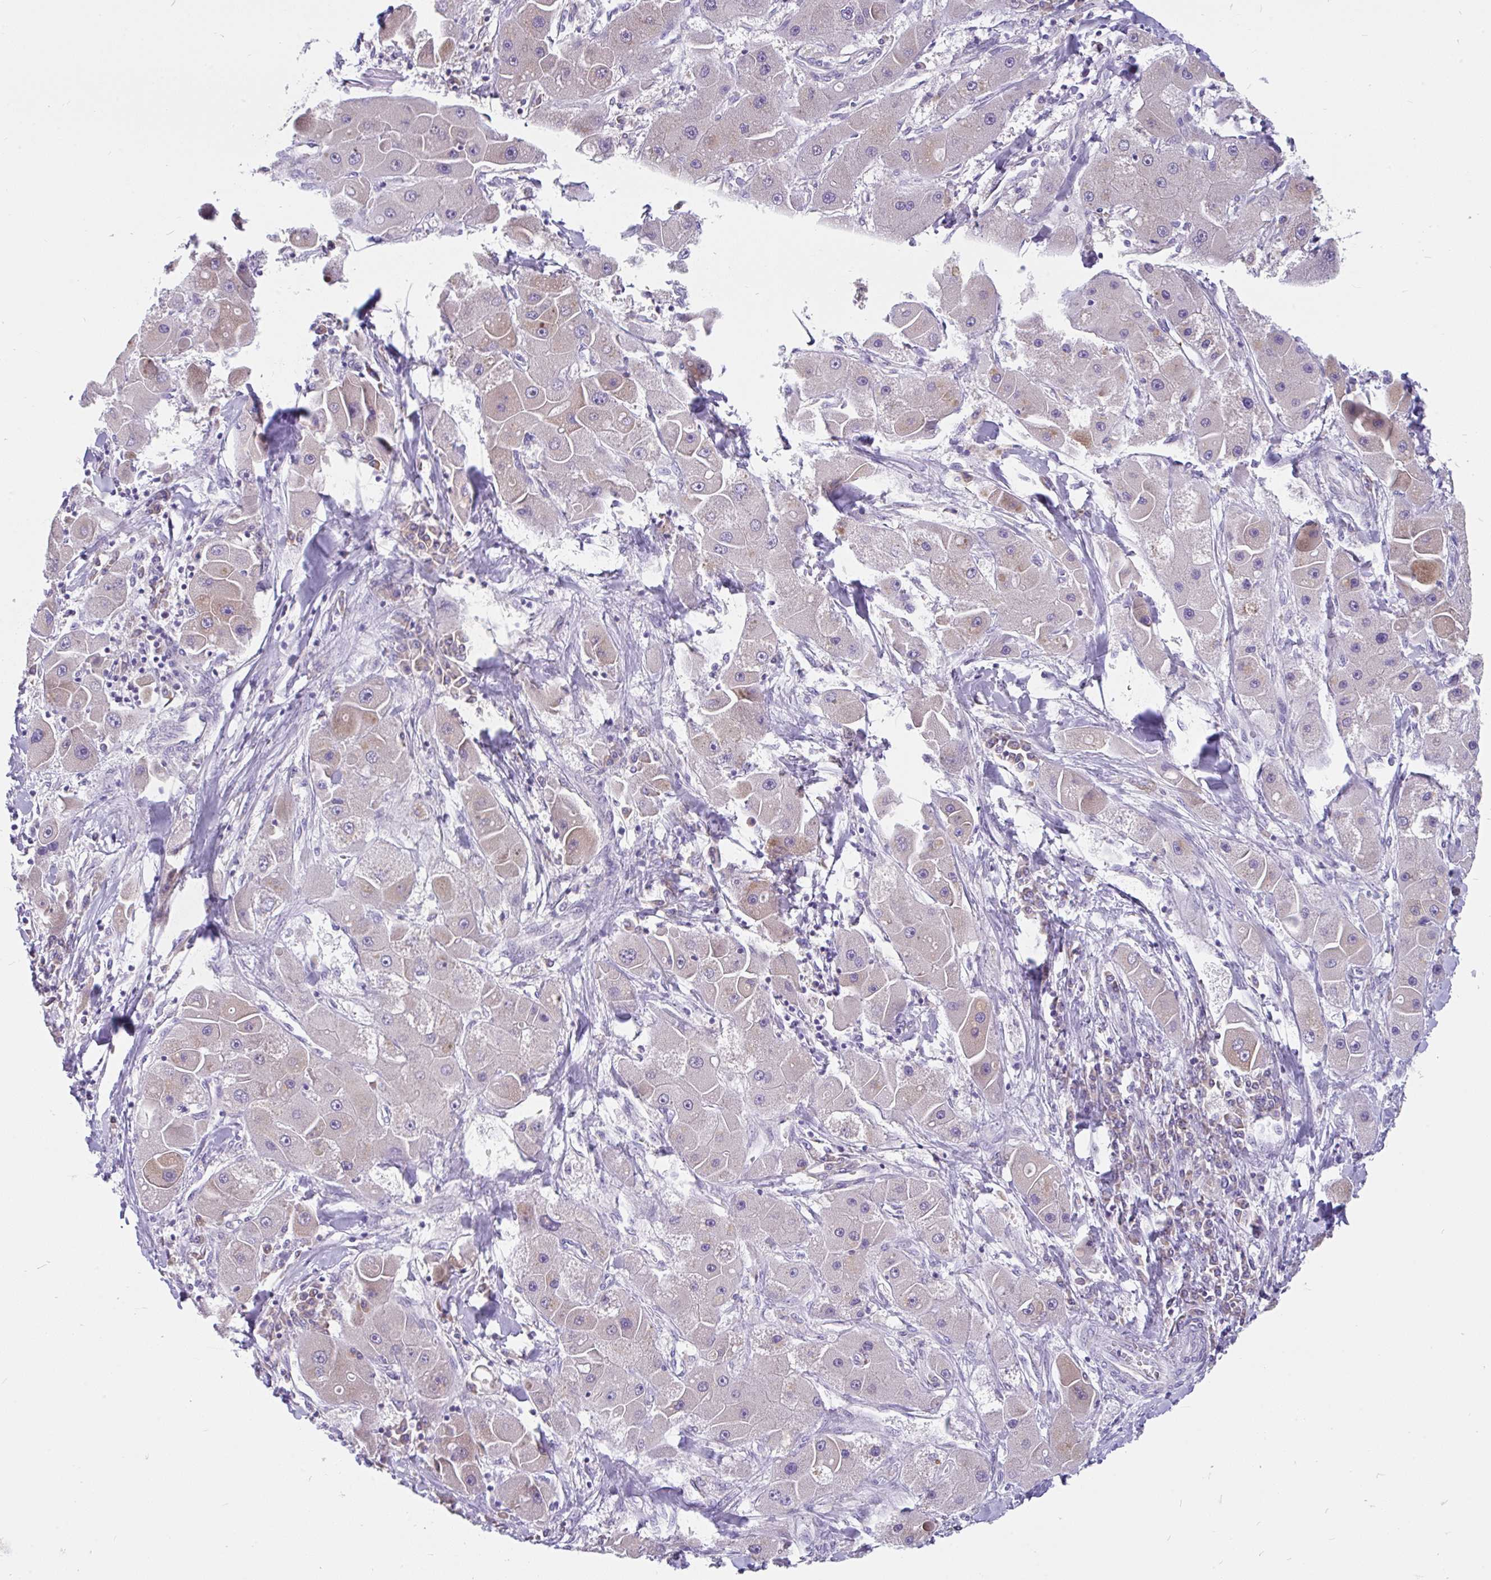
{"staining": {"intensity": "weak", "quantity": "<25%", "location": "cytoplasmic/membranous"}, "tissue": "liver cancer", "cell_type": "Tumor cells", "image_type": "cancer", "snomed": [{"axis": "morphology", "description": "Carcinoma, Hepatocellular, NOS"}, {"axis": "topography", "description": "Liver"}], "caption": "High power microscopy image of an immunohistochemistry histopathology image of hepatocellular carcinoma (liver), revealing no significant staining in tumor cells.", "gene": "LRRC26", "patient": {"sex": "male", "age": 24}}